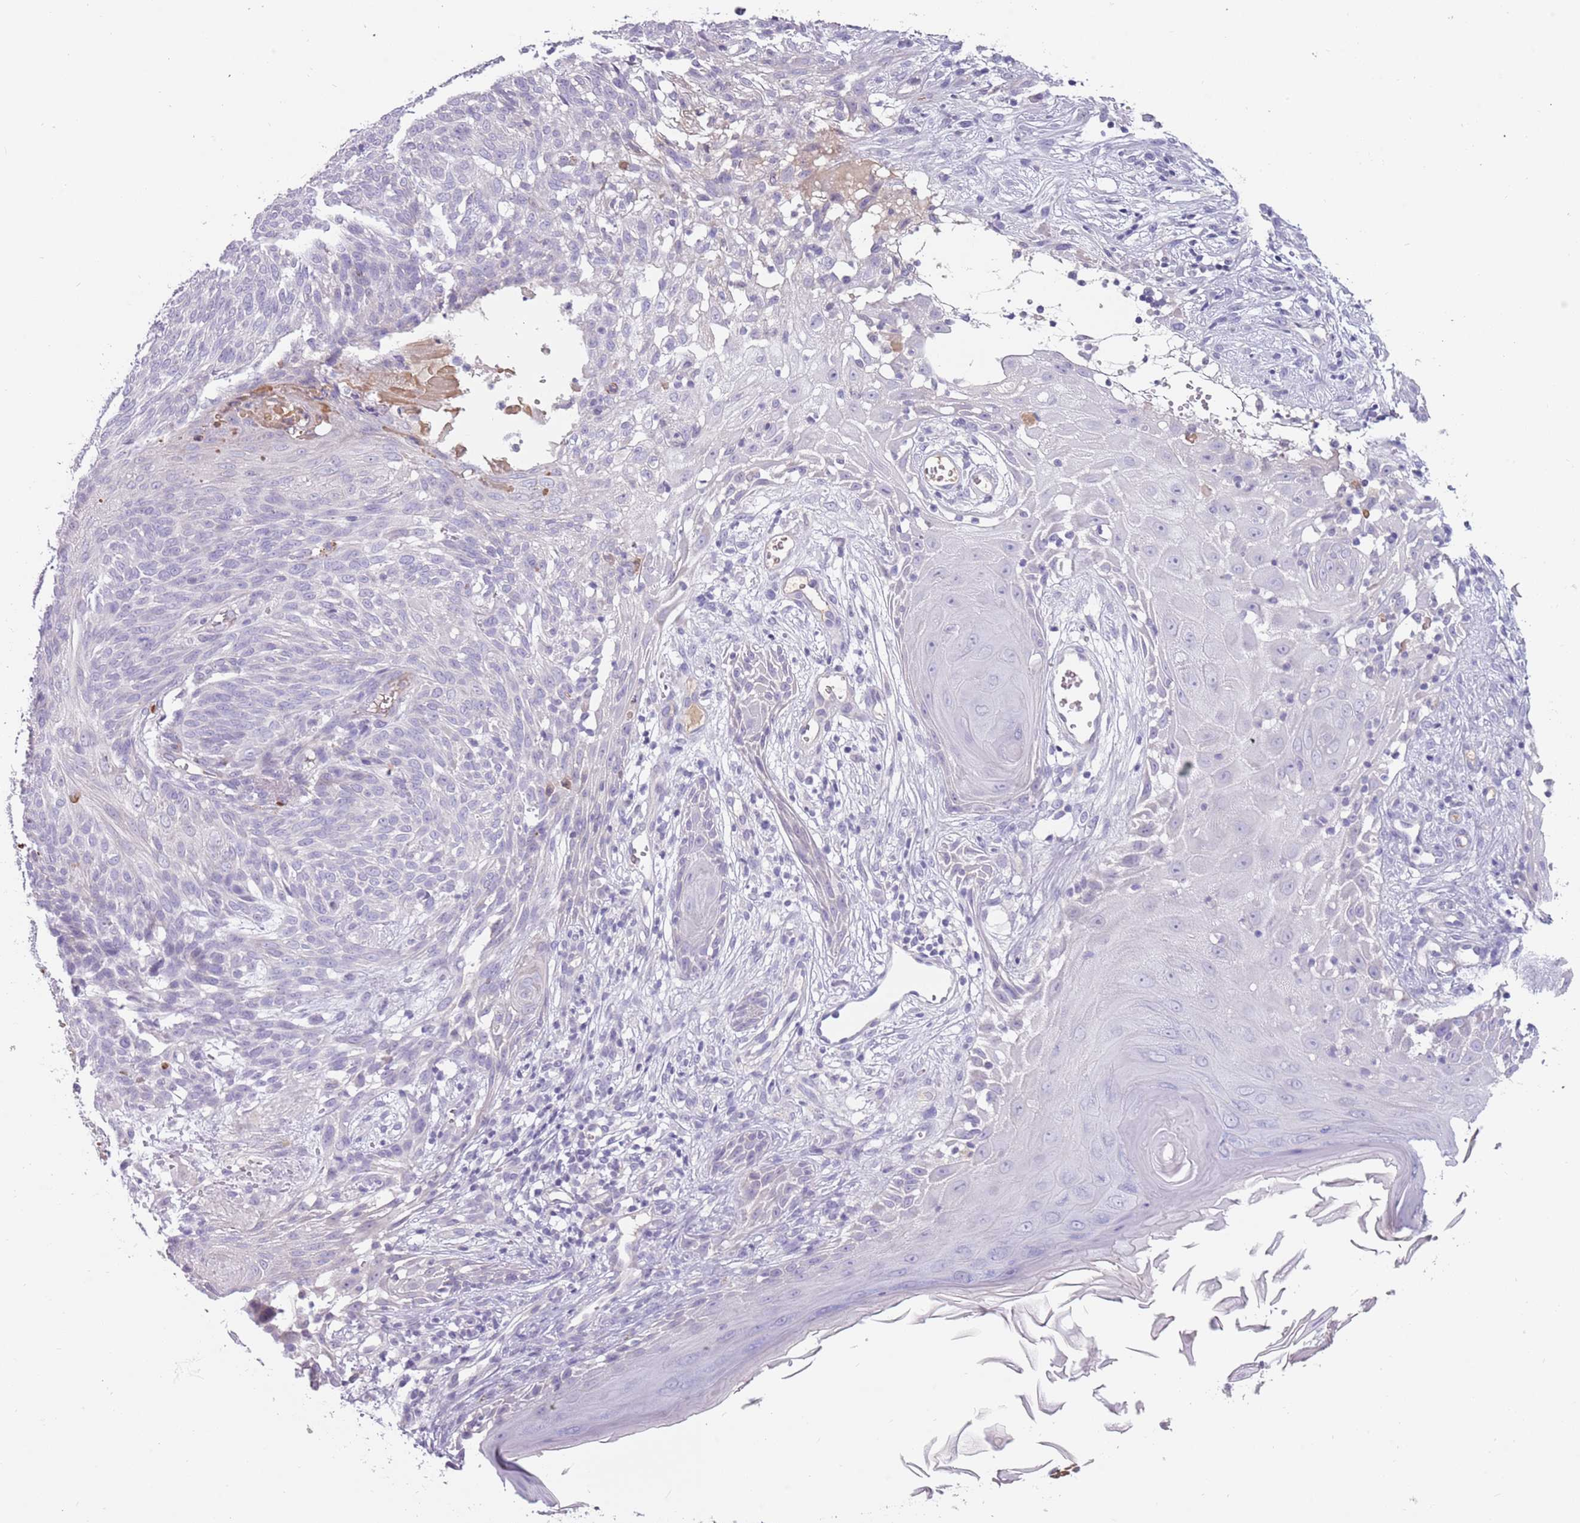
{"staining": {"intensity": "negative", "quantity": "none", "location": "none"}, "tissue": "skin cancer", "cell_type": "Tumor cells", "image_type": "cancer", "snomed": [{"axis": "morphology", "description": "Basal cell carcinoma"}, {"axis": "topography", "description": "Skin"}], "caption": "This histopathology image is of skin basal cell carcinoma stained with IHC to label a protein in brown with the nuclei are counter-stained blue. There is no expression in tumor cells.", "gene": "DDX4", "patient": {"sex": "female", "age": 86}}